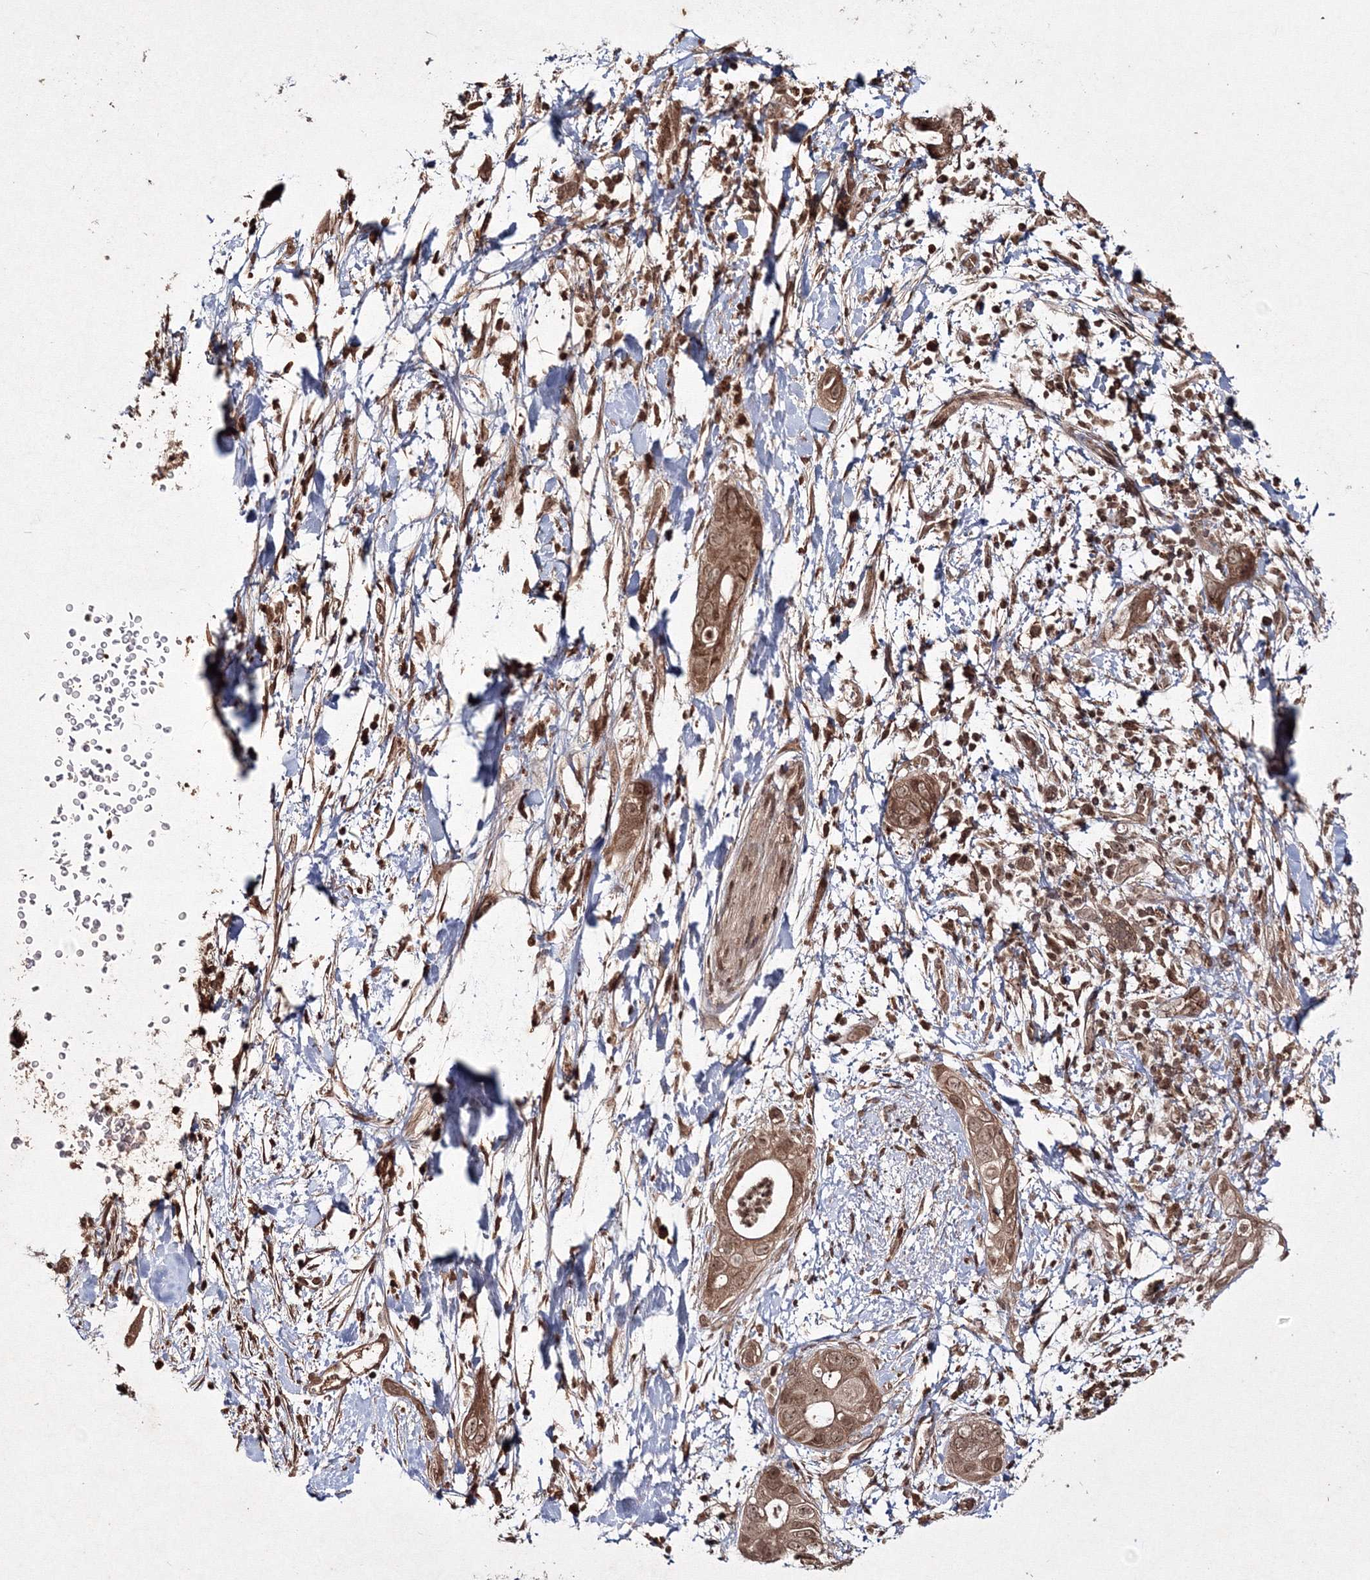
{"staining": {"intensity": "strong", "quantity": ">75%", "location": "cytoplasmic/membranous,nuclear"}, "tissue": "pancreatic cancer", "cell_type": "Tumor cells", "image_type": "cancer", "snomed": [{"axis": "morphology", "description": "Adenocarcinoma, NOS"}, {"axis": "topography", "description": "Pancreas"}], "caption": "Pancreatic cancer (adenocarcinoma) stained for a protein (brown) shows strong cytoplasmic/membranous and nuclear positive expression in approximately >75% of tumor cells.", "gene": "PEX13", "patient": {"sex": "female", "age": 78}}